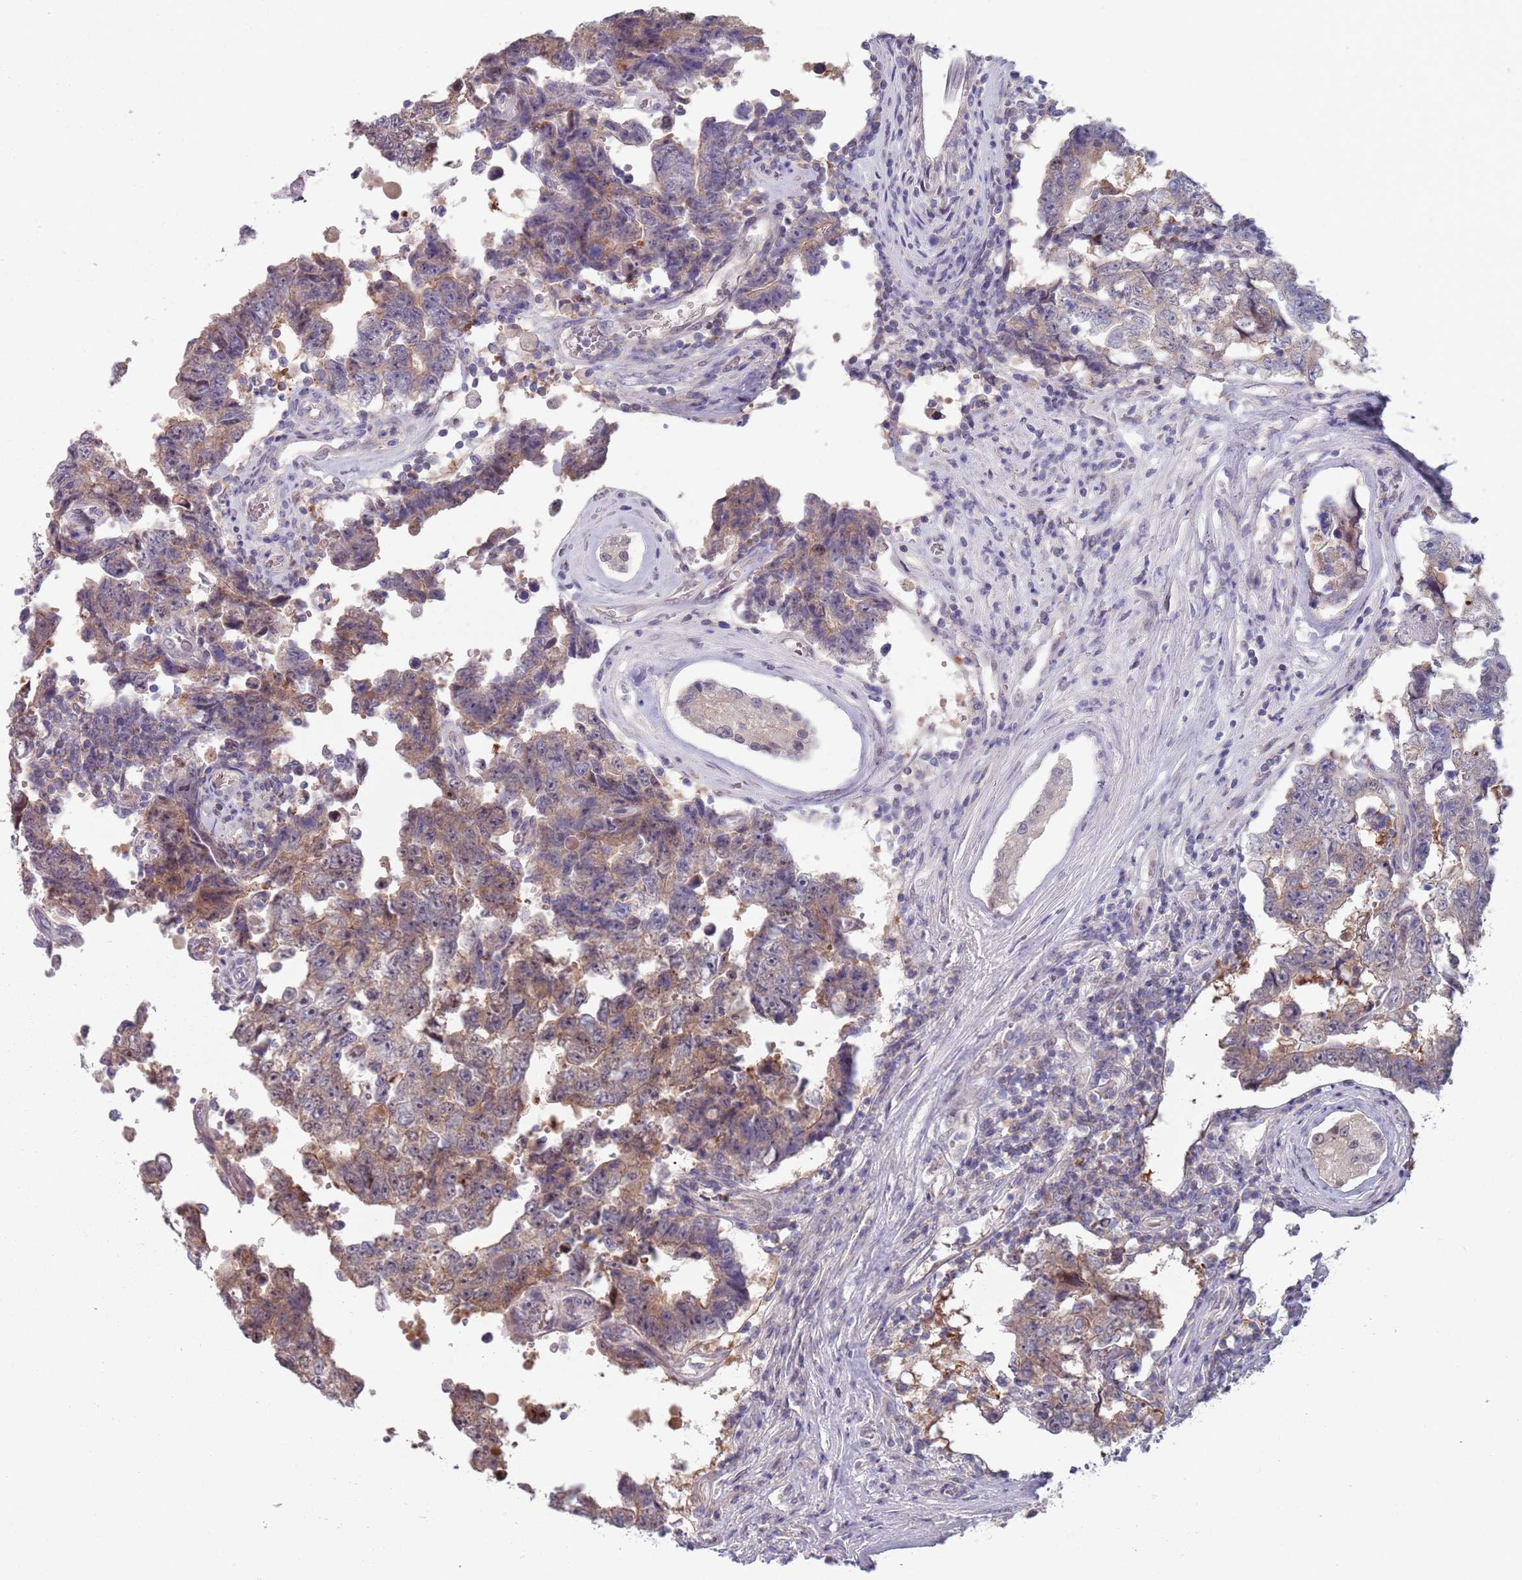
{"staining": {"intensity": "moderate", "quantity": ">75%", "location": "cytoplasmic/membranous"}, "tissue": "testis cancer", "cell_type": "Tumor cells", "image_type": "cancer", "snomed": [{"axis": "morphology", "description": "Normal tissue, NOS"}, {"axis": "morphology", "description": "Carcinoma, Embryonal, NOS"}, {"axis": "topography", "description": "Testis"}, {"axis": "topography", "description": "Epididymis"}], "caption": "A histopathology image showing moderate cytoplasmic/membranous positivity in approximately >75% of tumor cells in testis cancer, as visualized by brown immunohistochemical staining.", "gene": "CLNS1A", "patient": {"sex": "male", "age": 25}}